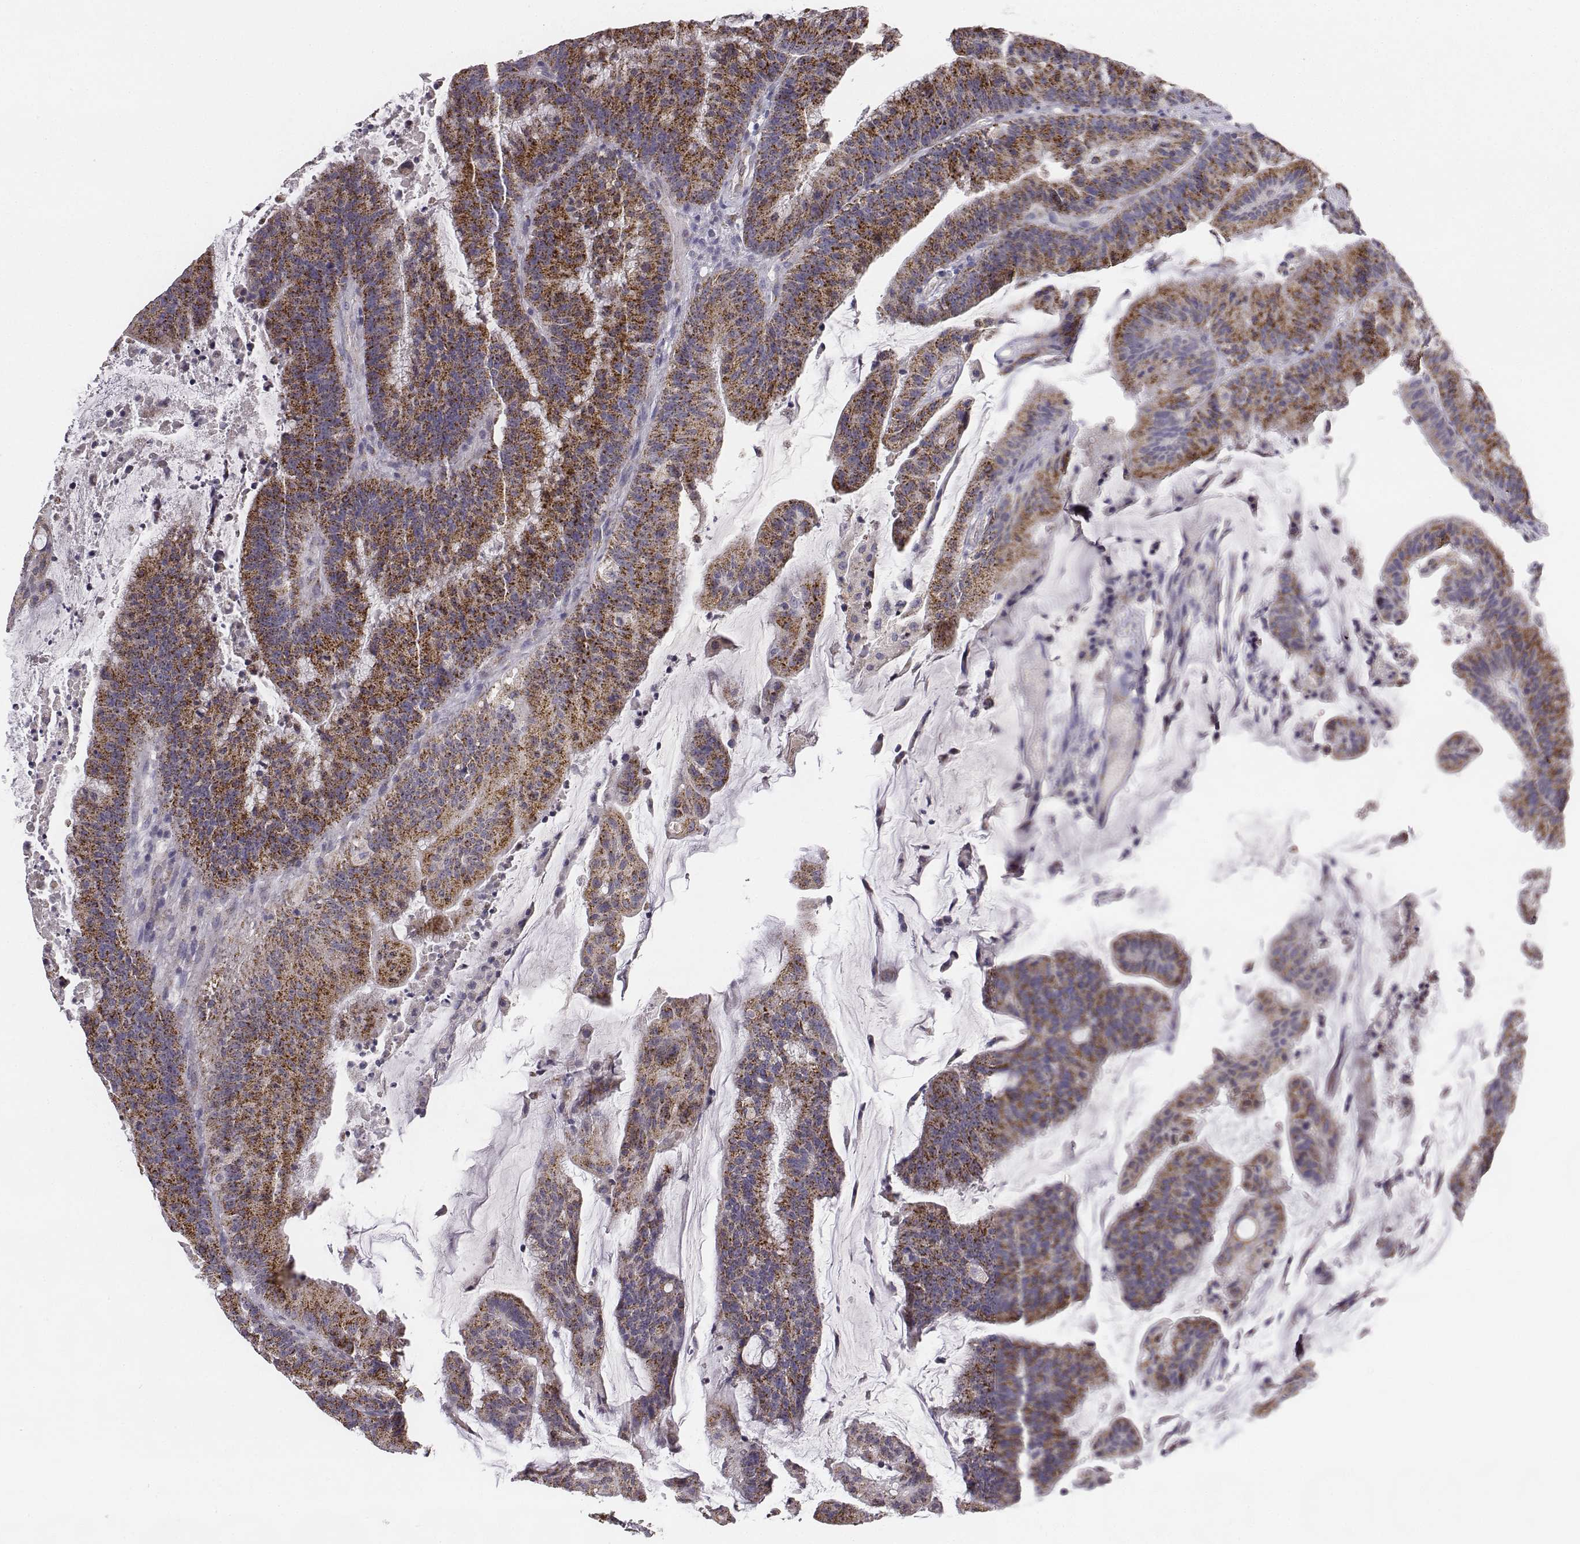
{"staining": {"intensity": "strong", "quantity": ">75%", "location": "cytoplasmic/membranous"}, "tissue": "colorectal cancer", "cell_type": "Tumor cells", "image_type": "cancer", "snomed": [{"axis": "morphology", "description": "Adenocarcinoma, NOS"}, {"axis": "topography", "description": "Colon"}], "caption": "The immunohistochemical stain shows strong cytoplasmic/membranous positivity in tumor cells of colorectal cancer (adenocarcinoma) tissue.", "gene": "ABCD3", "patient": {"sex": "female", "age": 78}}